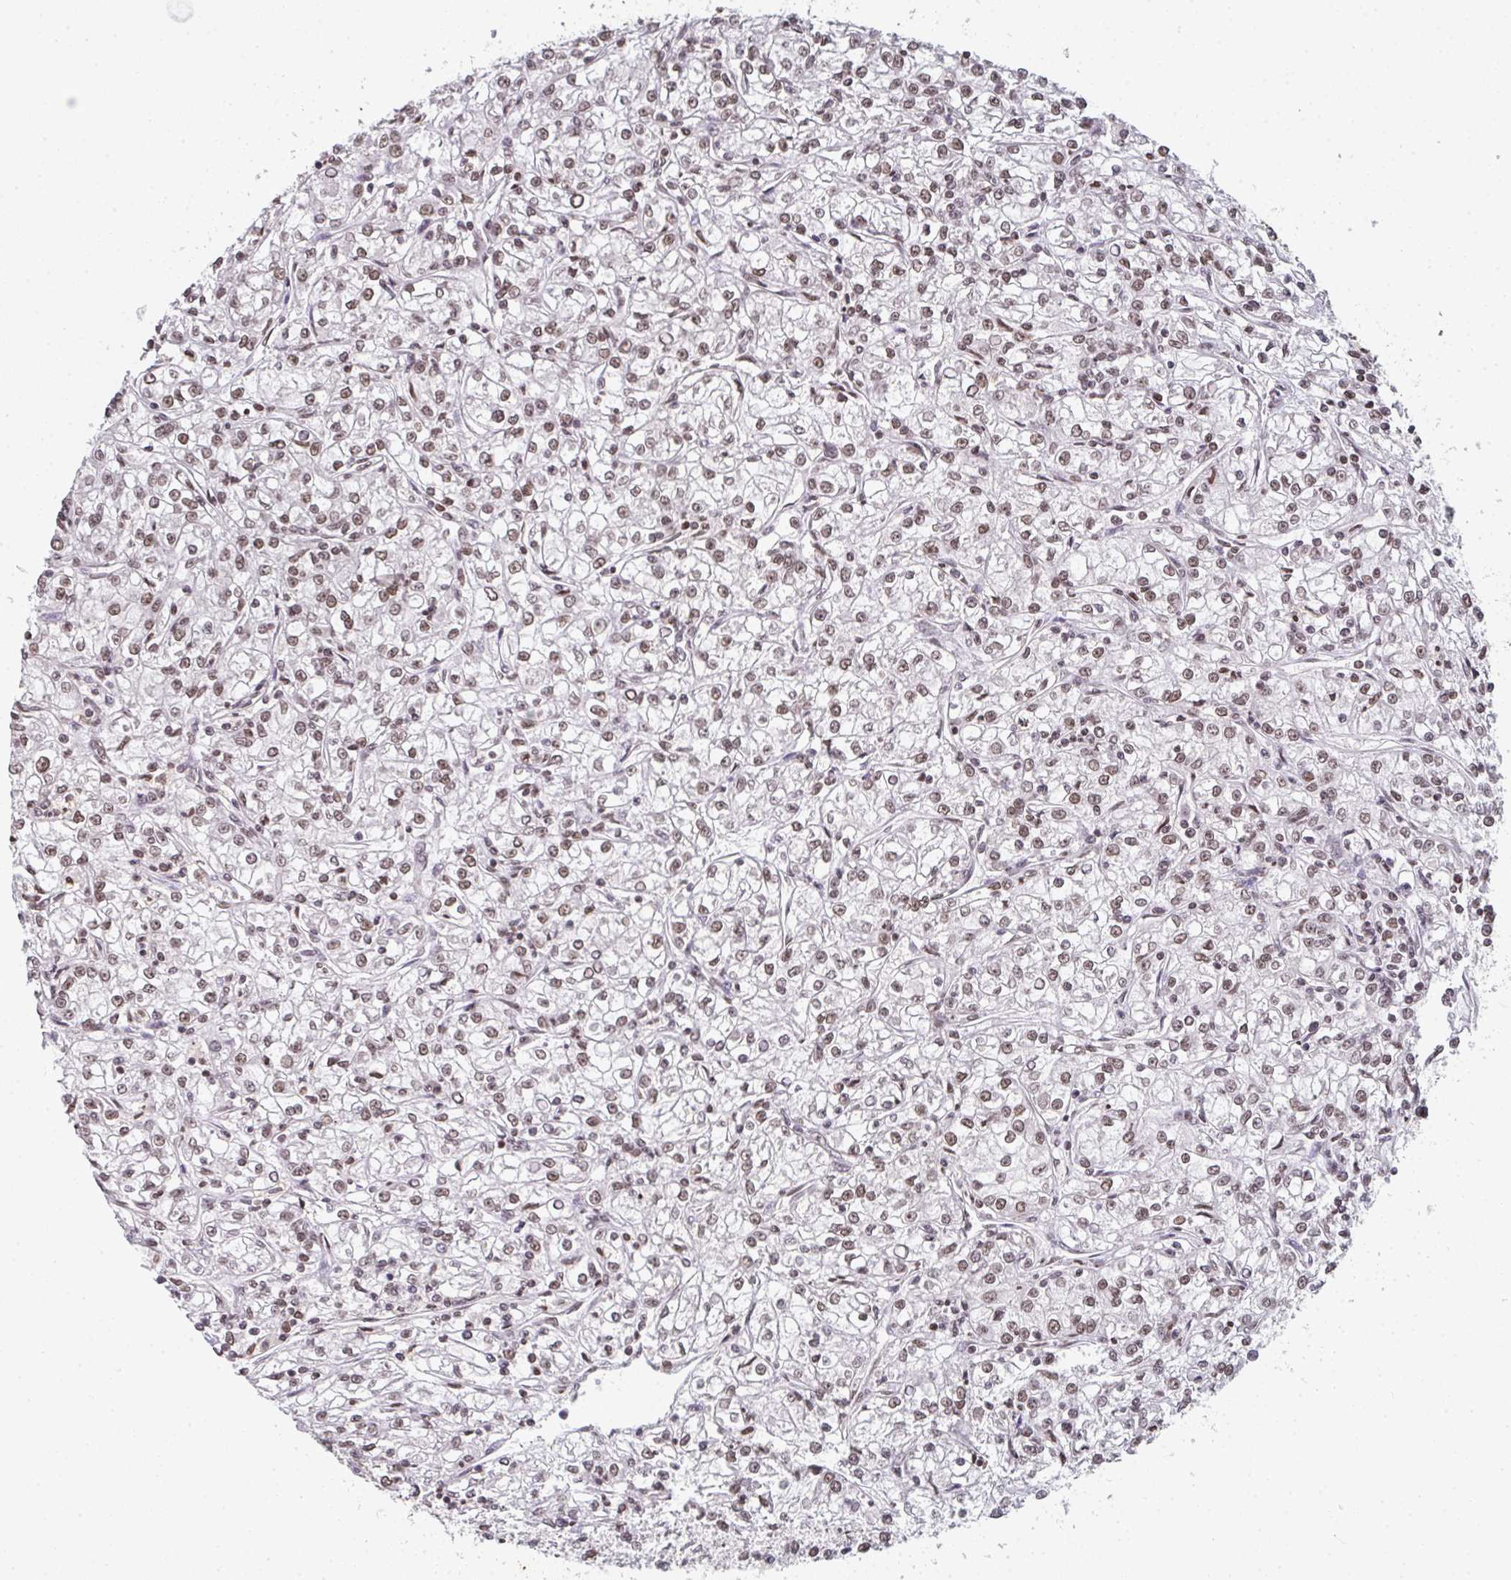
{"staining": {"intensity": "weak", "quantity": ">75%", "location": "nuclear"}, "tissue": "renal cancer", "cell_type": "Tumor cells", "image_type": "cancer", "snomed": [{"axis": "morphology", "description": "Adenocarcinoma, NOS"}, {"axis": "topography", "description": "Kidney"}], "caption": "Immunohistochemical staining of renal cancer (adenocarcinoma) shows low levels of weak nuclear protein staining in about >75% of tumor cells.", "gene": "DKC1", "patient": {"sex": "female", "age": 59}}